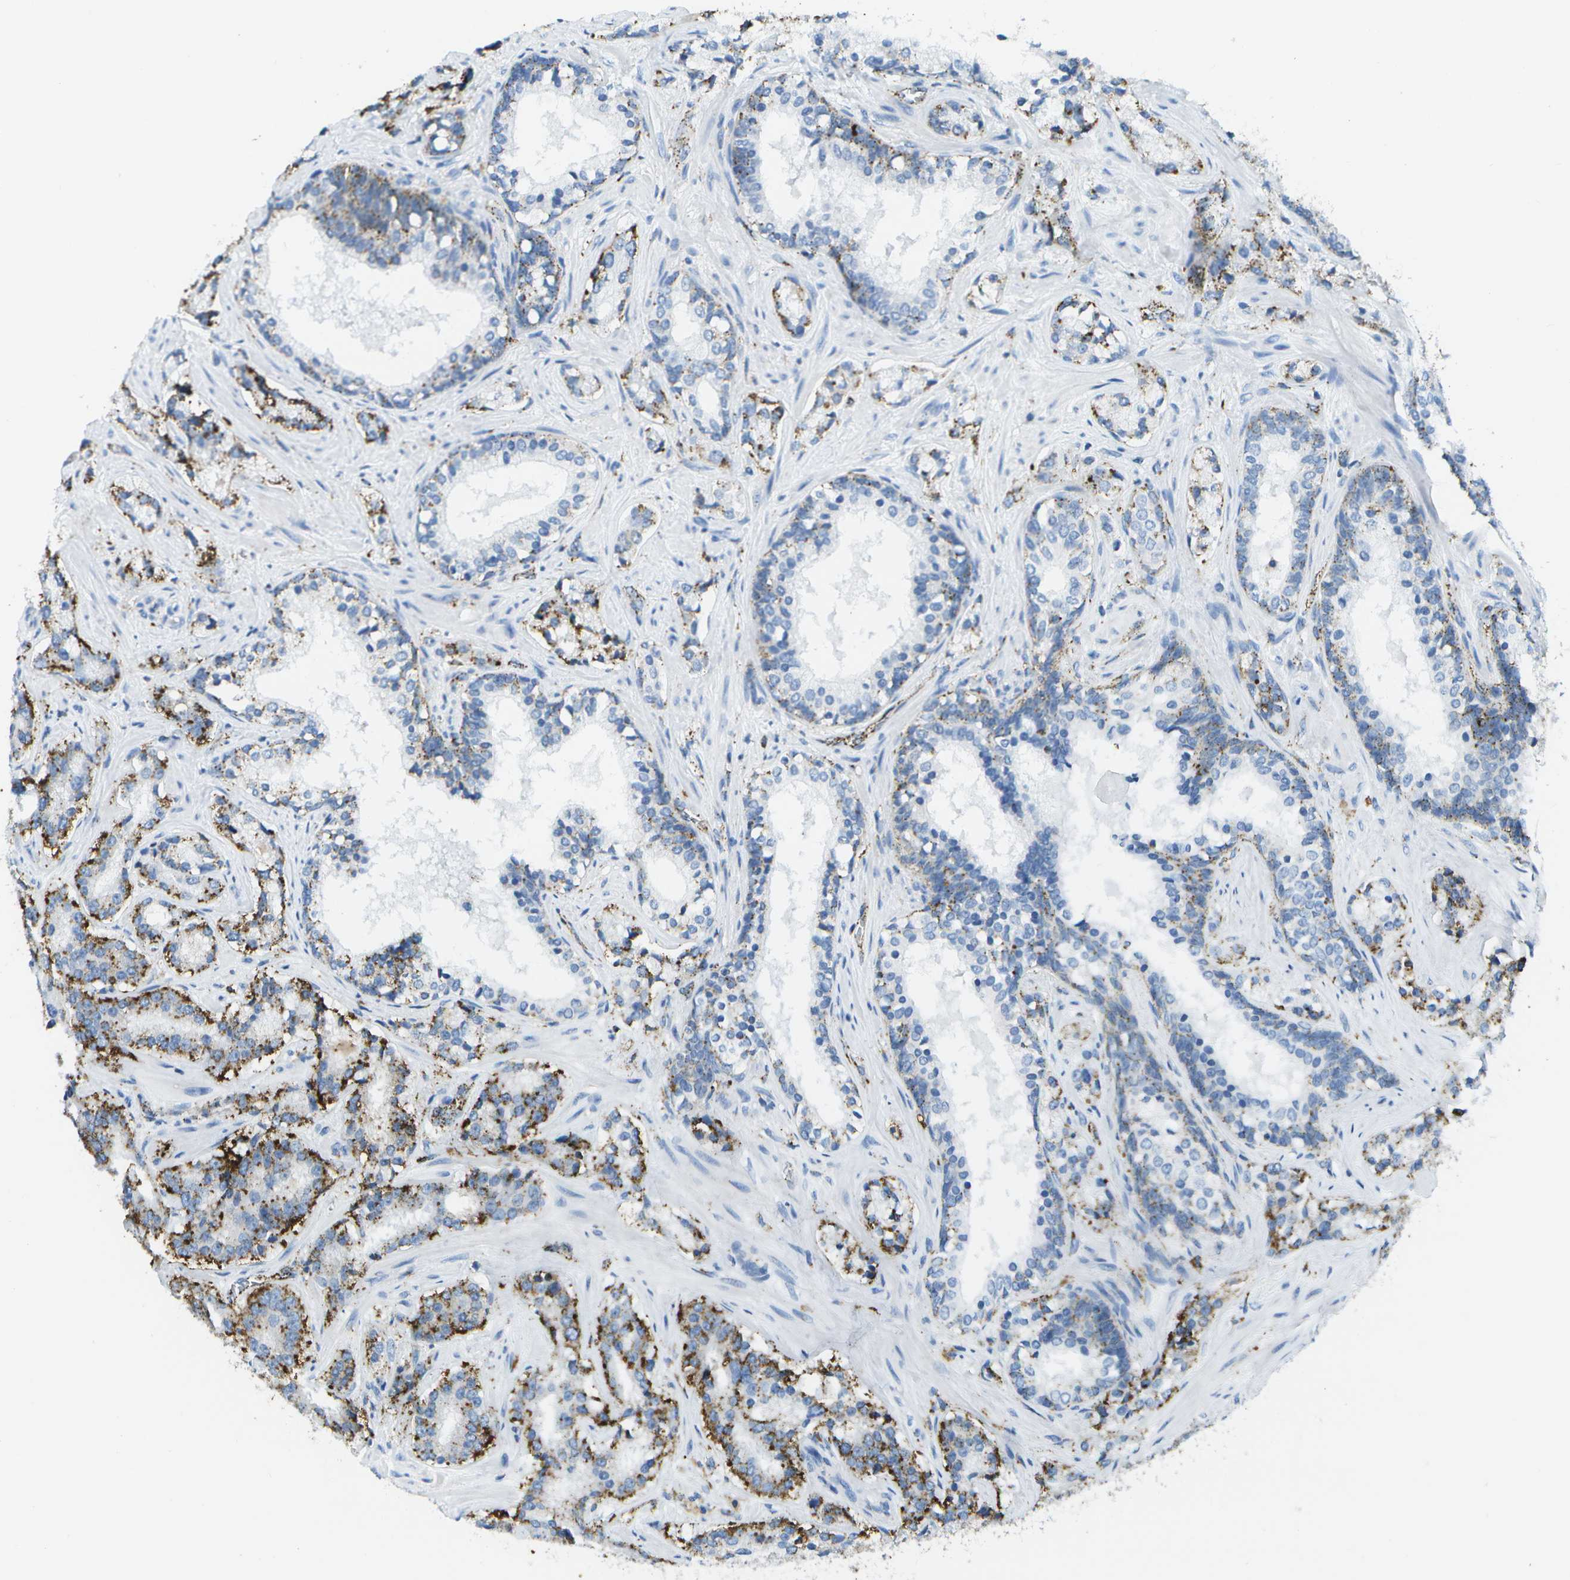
{"staining": {"intensity": "strong", "quantity": ">75%", "location": "cytoplasmic/membranous"}, "tissue": "prostate cancer", "cell_type": "Tumor cells", "image_type": "cancer", "snomed": [{"axis": "morphology", "description": "Adenocarcinoma, High grade"}, {"axis": "topography", "description": "Prostate"}], "caption": "Human prostate cancer stained with a protein marker reveals strong staining in tumor cells.", "gene": "PRCP", "patient": {"sex": "male", "age": 60}}